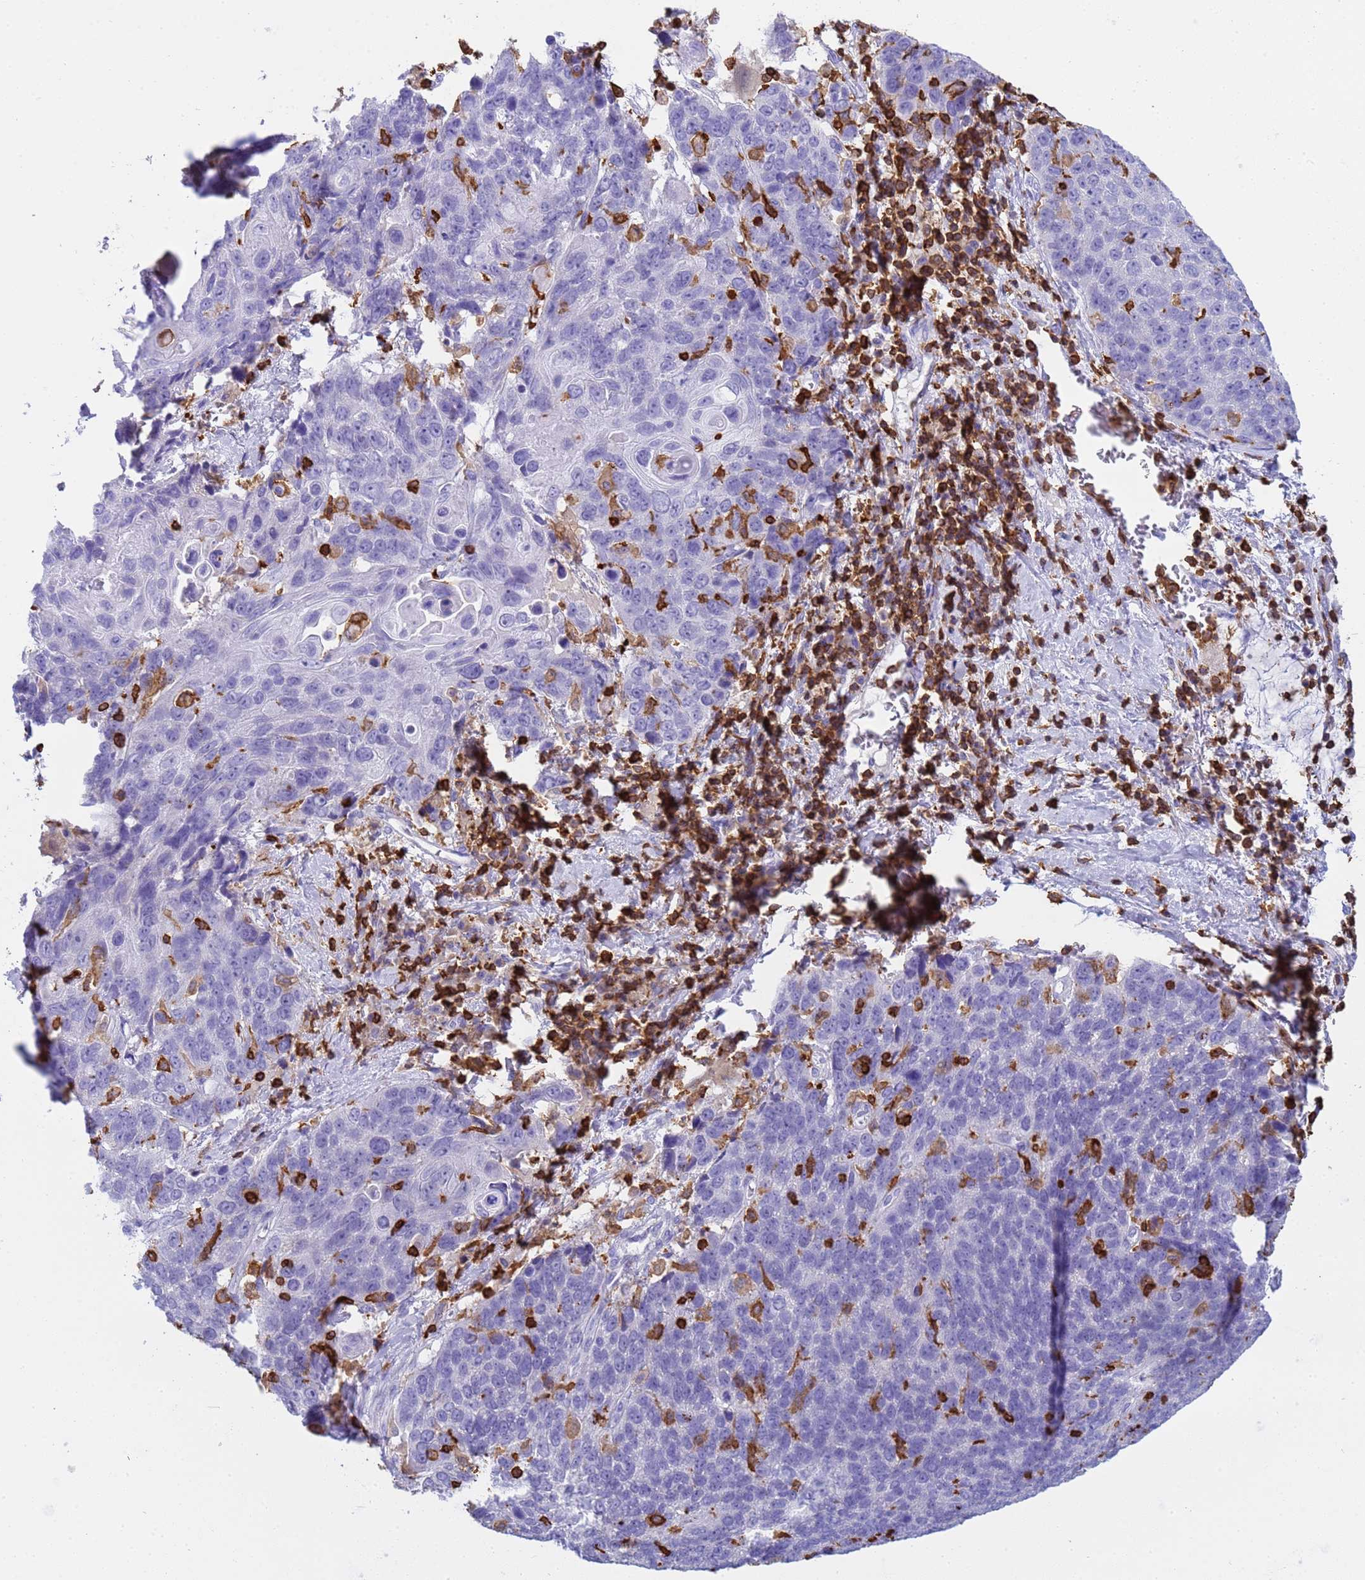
{"staining": {"intensity": "negative", "quantity": "none", "location": "none"}, "tissue": "lung cancer", "cell_type": "Tumor cells", "image_type": "cancer", "snomed": [{"axis": "morphology", "description": "Squamous cell carcinoma, NOS"}, {"axis": "topography", "description": "Lung"}], "caption": "A high-resolution photomicrograph shows IHC staining of lung squamous cell carcinoma, which displays no significant positivity in tumor cells.", "gene": "IRF5", "patient": {"sex": "male", "age": 66}}